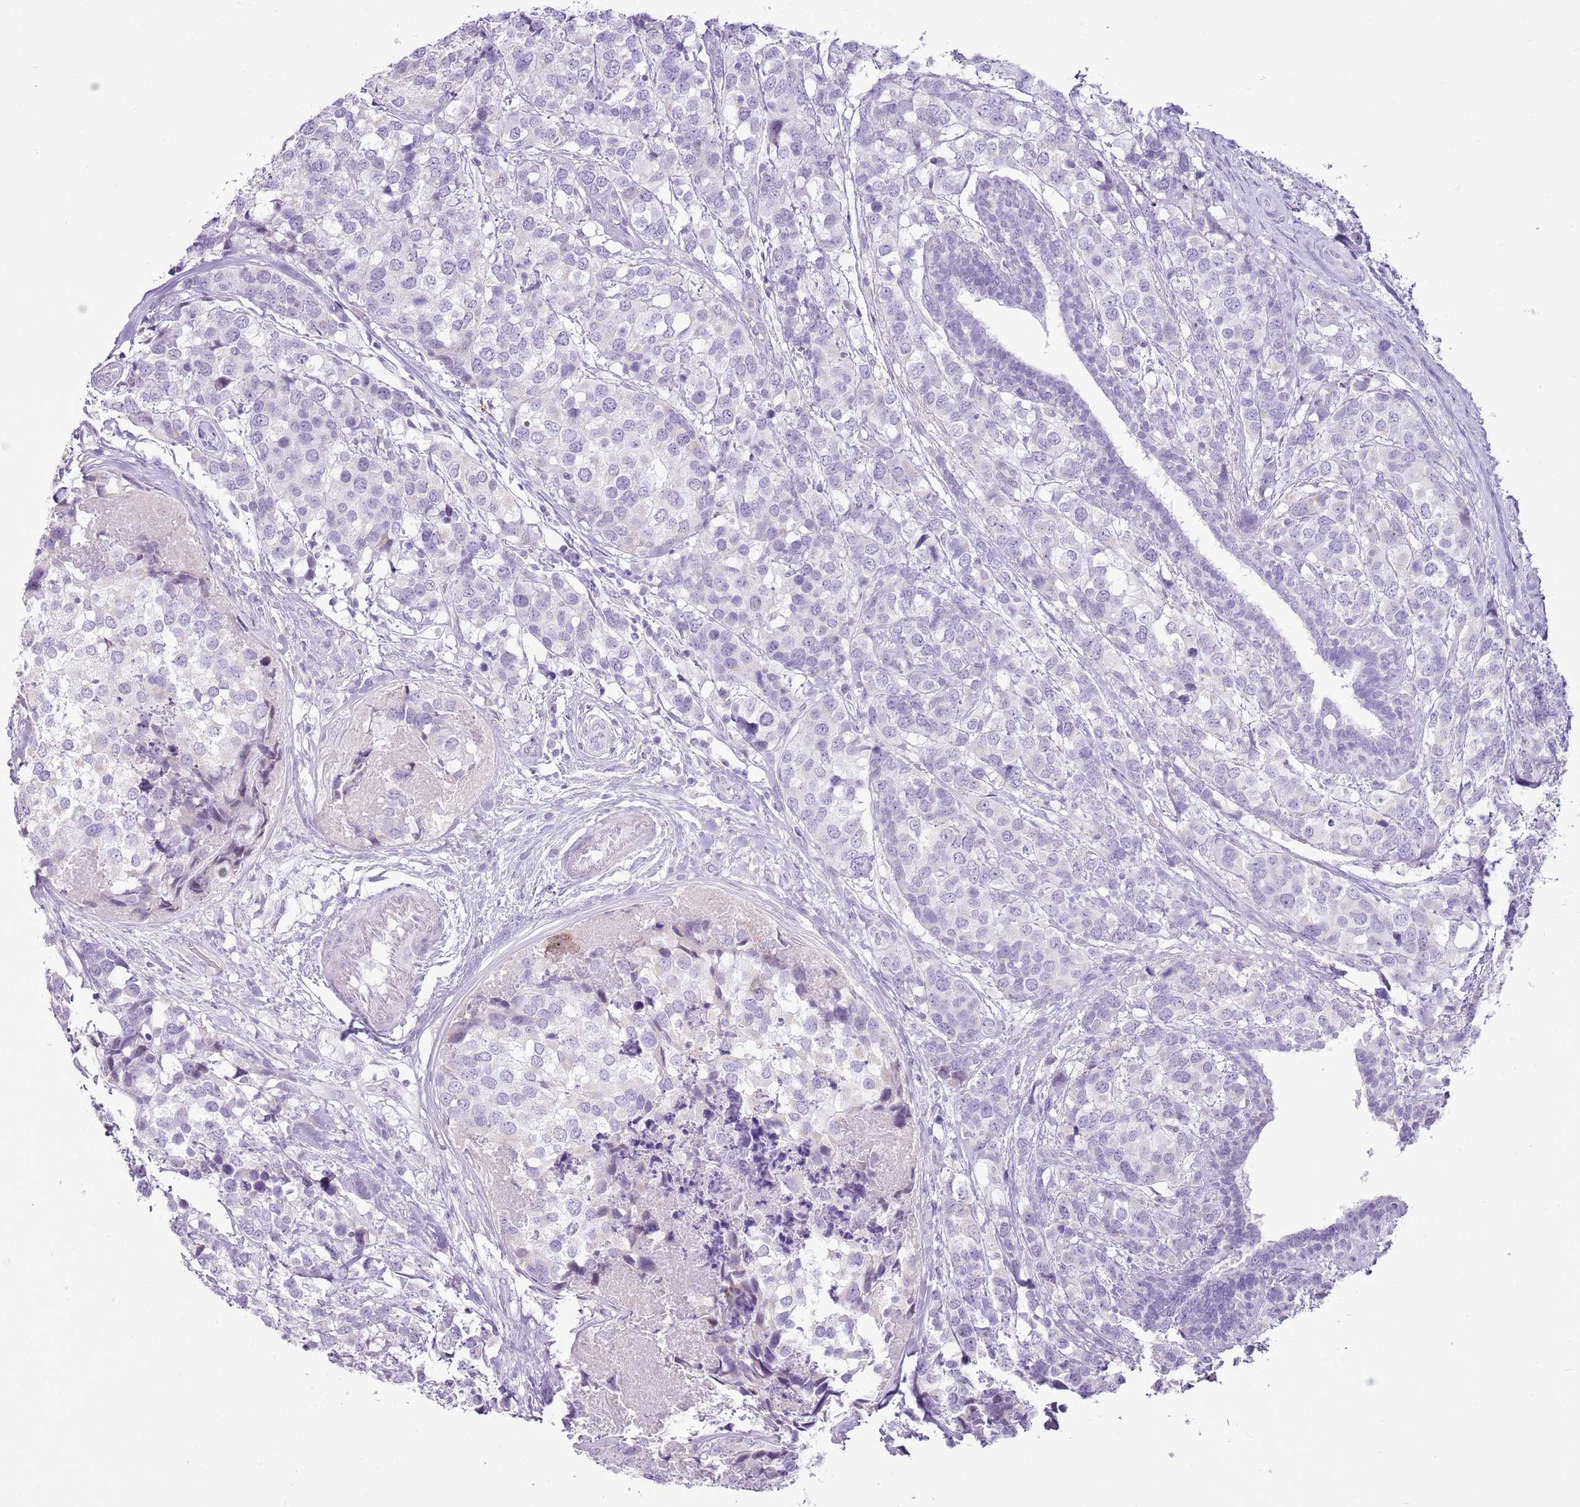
{"staining": {"intensity": "negative", "quantity": "none", "location": "none"}, "tissue": "breast cancer", "cell_type": "Tumor cells", "image_type": "cancer", "snomed": [{"axis": "morphology", "description": "Lobular carcinoma"}, {"axis": "topography", "description": "Breast"}], "caption": "There is no significant expression in tumor cells of breast cancer.", "gene": "RPL3L", "patient": {"sex": "female", "age": 59}}